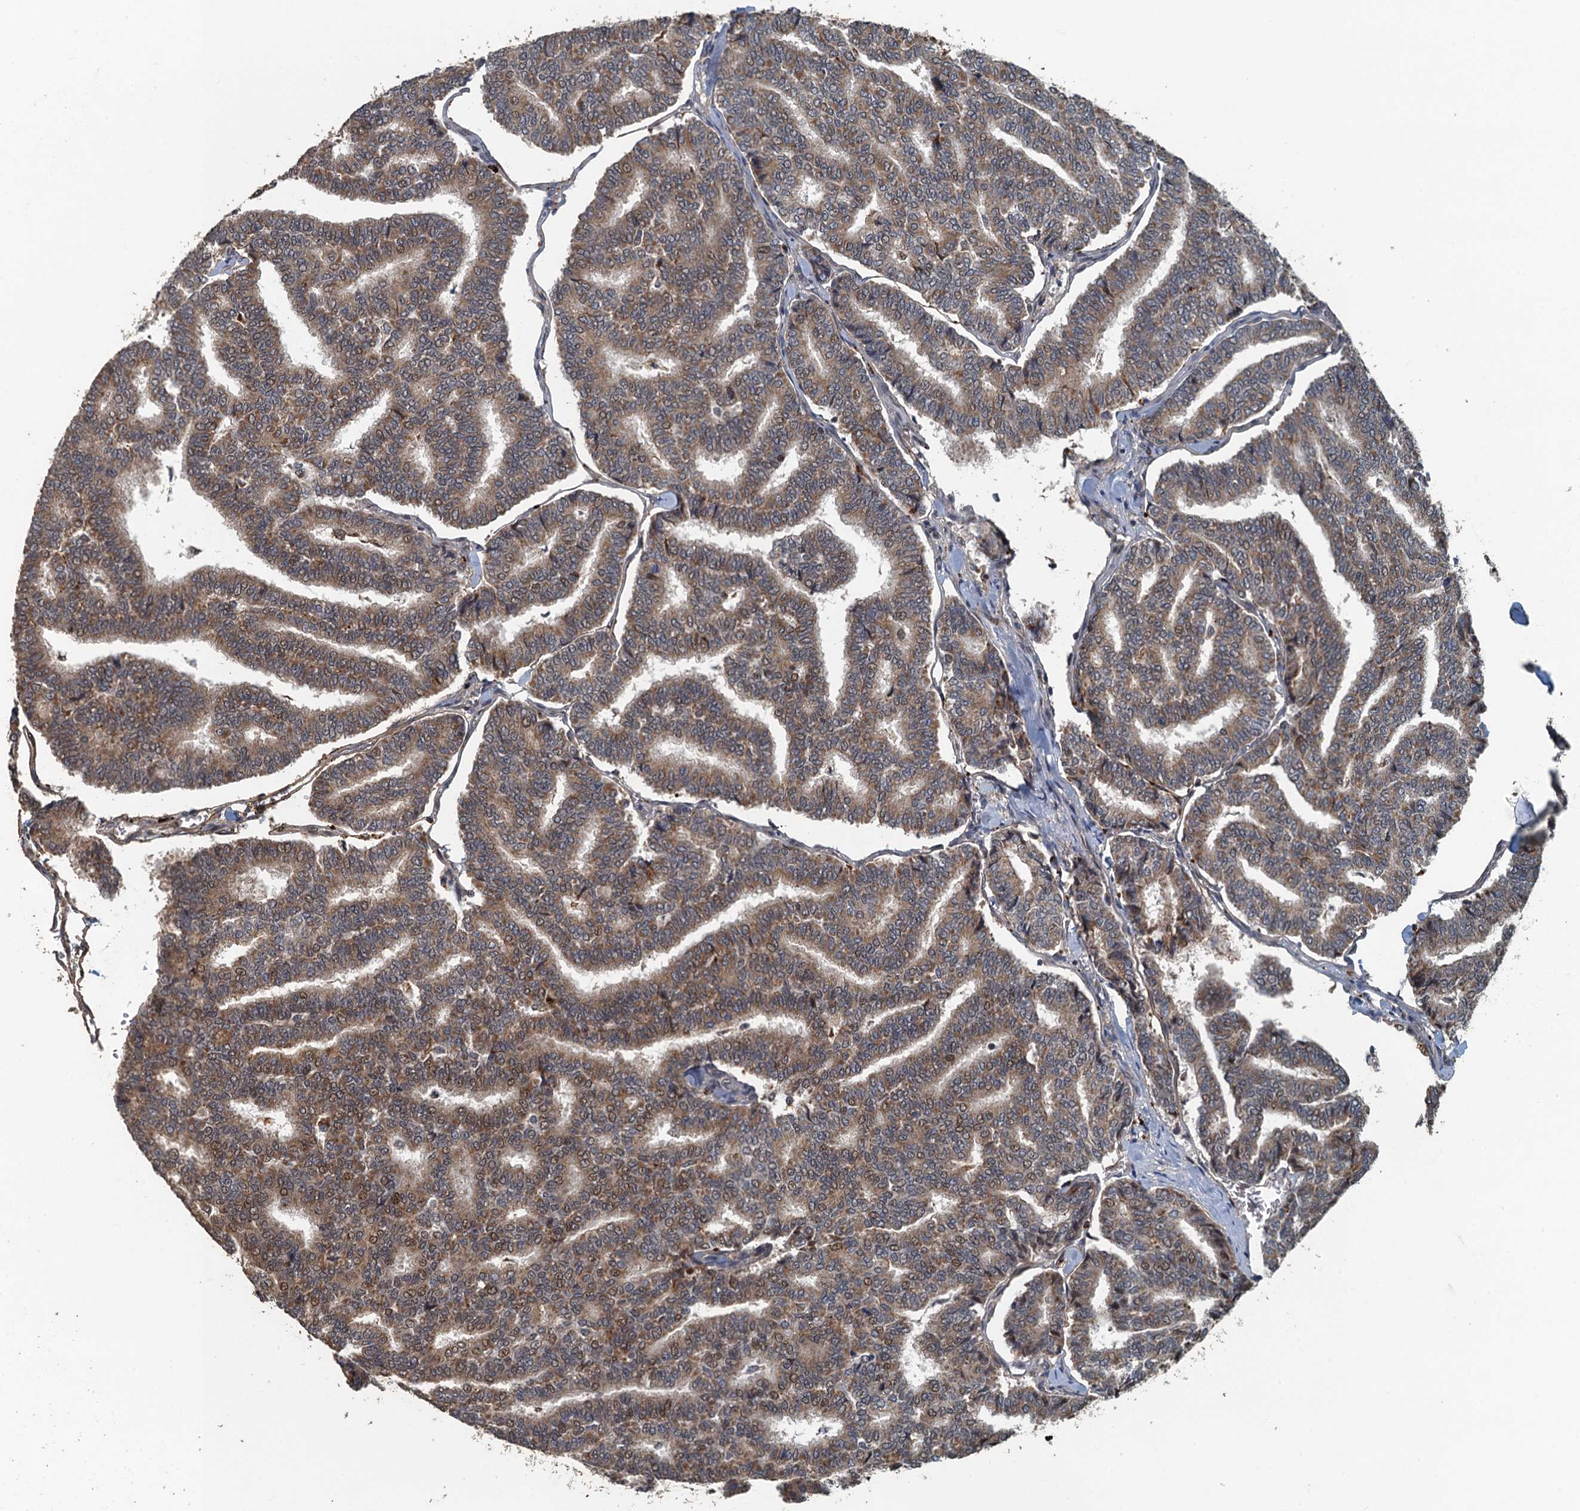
{"staining": {"intensity": "moderate", "quantity": ">75%", "location": "cytoplasmic/membranous,nuclear"}, "tissue": "thyroid cancer", "cell_type": "Tumor cells", "image_type": "cancer", "snomed": [{"axis": "morphology", "description": "Papillary adenocarcinoma, NOS"}, {"axis": "topography", "description": "Thyroid gland"}], "caption": "Immunohistochemistry (IHC) (DAB (3,3'-diaminobenzidine)) staining of papillary adenocarcinoma (thyroid) displays moderate cytoplasmic/membranous and nuclear protein expression in approximately >75% of tumor cells.", "gene": "AGRN", "patient": {"sex": "female", "age": 35}}